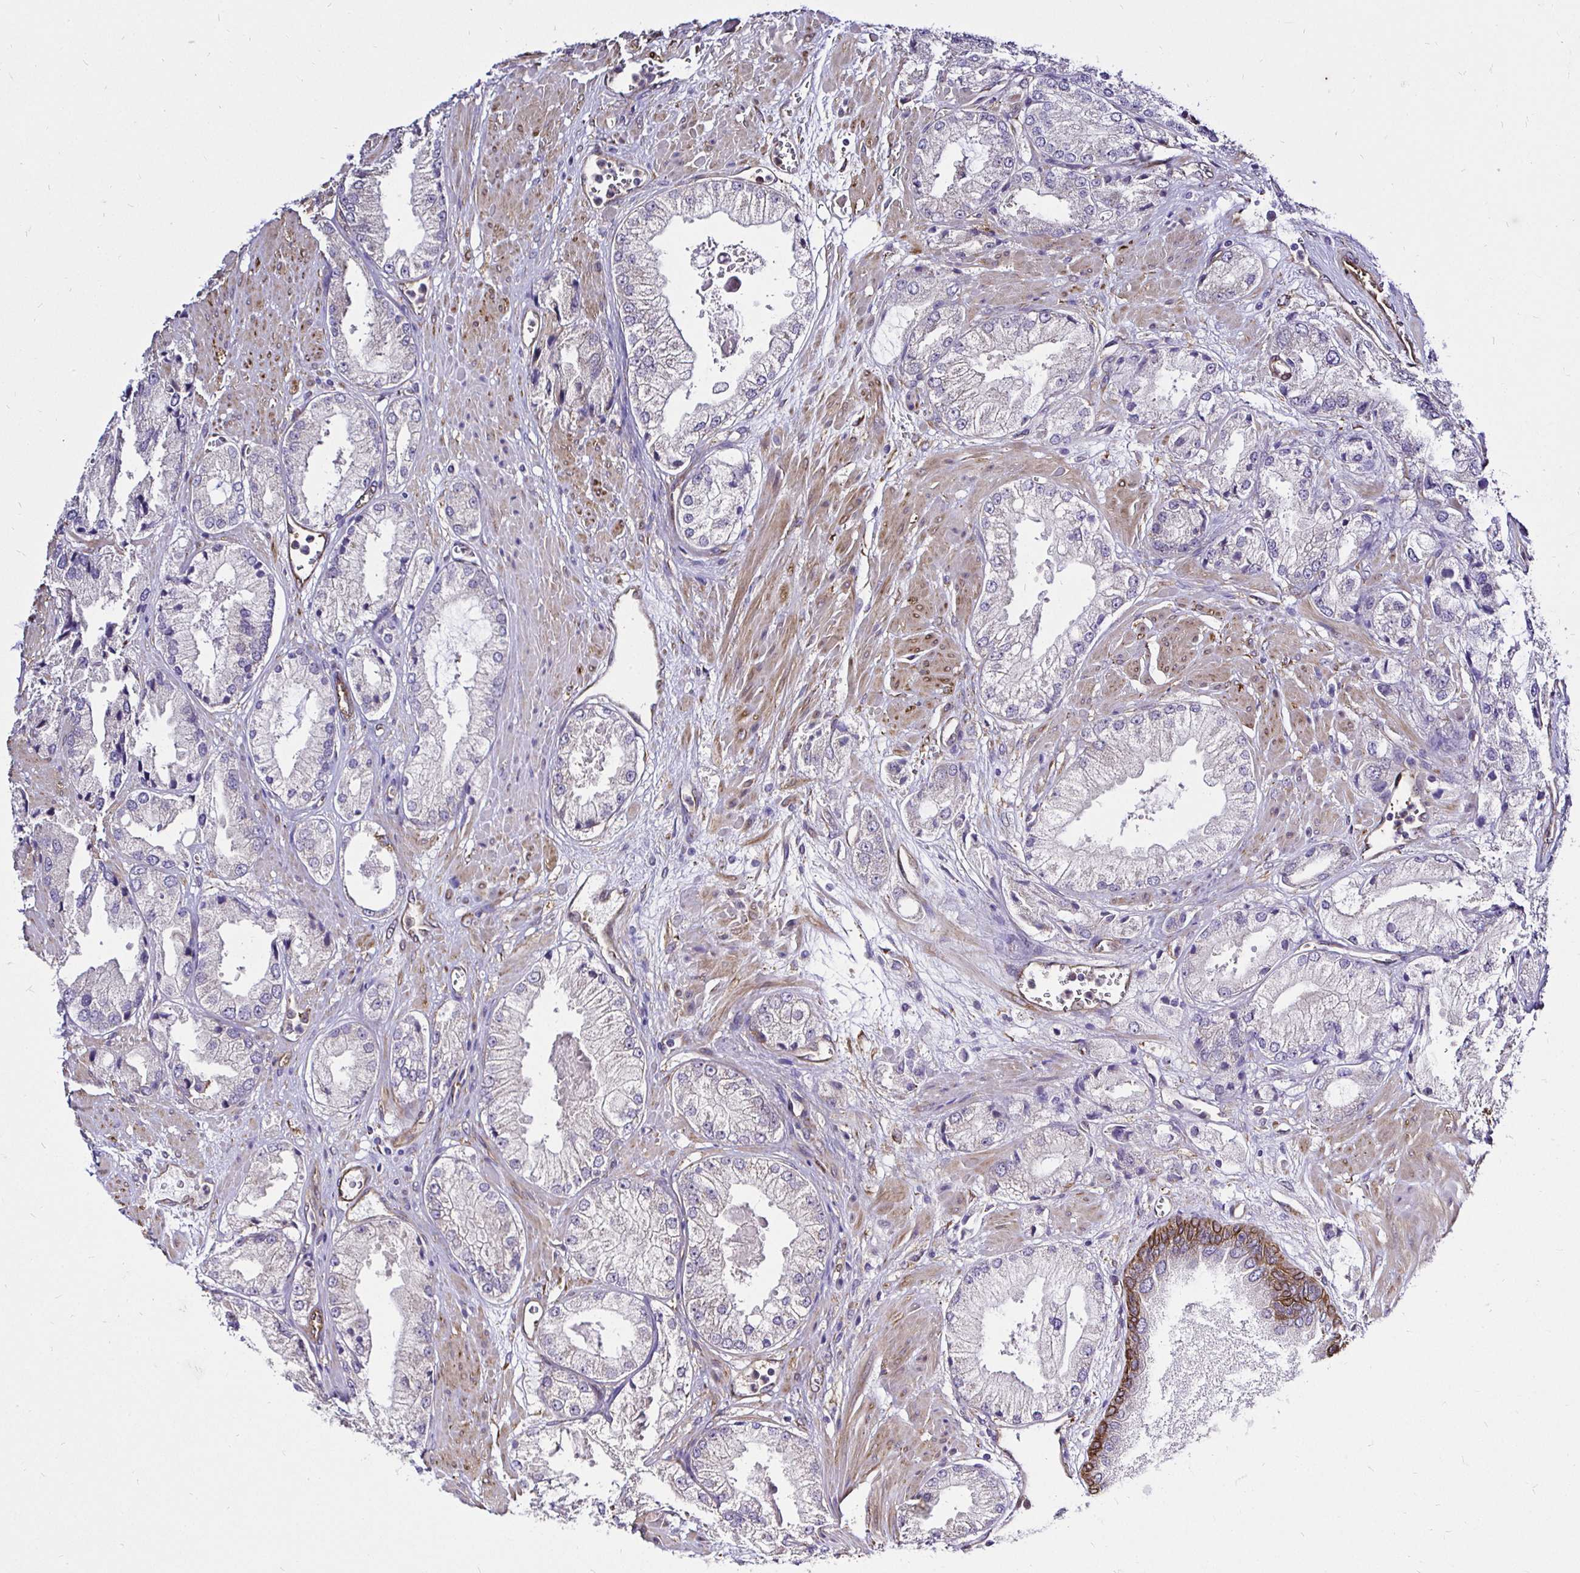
{"staining": {"intensity": "negative", "quantity": "none", "location": "none"}, "tissue": "prostate cancer", "cell_type": "Tumor cells", "image_type": "cancer", "snomed": [{"axis": "morphology", "description": "Adenocarcinoma, High grade"}, {"axis": "topography", "description": "Prostate"}], "caption": "A high-resolution micrograph shows immunohistochemistry (IHC) staining of prostate cancer, which shows no significant staining in tumor cells. (DAB (3,3'-diaminobenzidine) immunohistochemistry (IHC) visualized using brightfield microscopy, high magnification).", "gene": "CCDC122", "patient": {"sex": "male", "age": 68}}